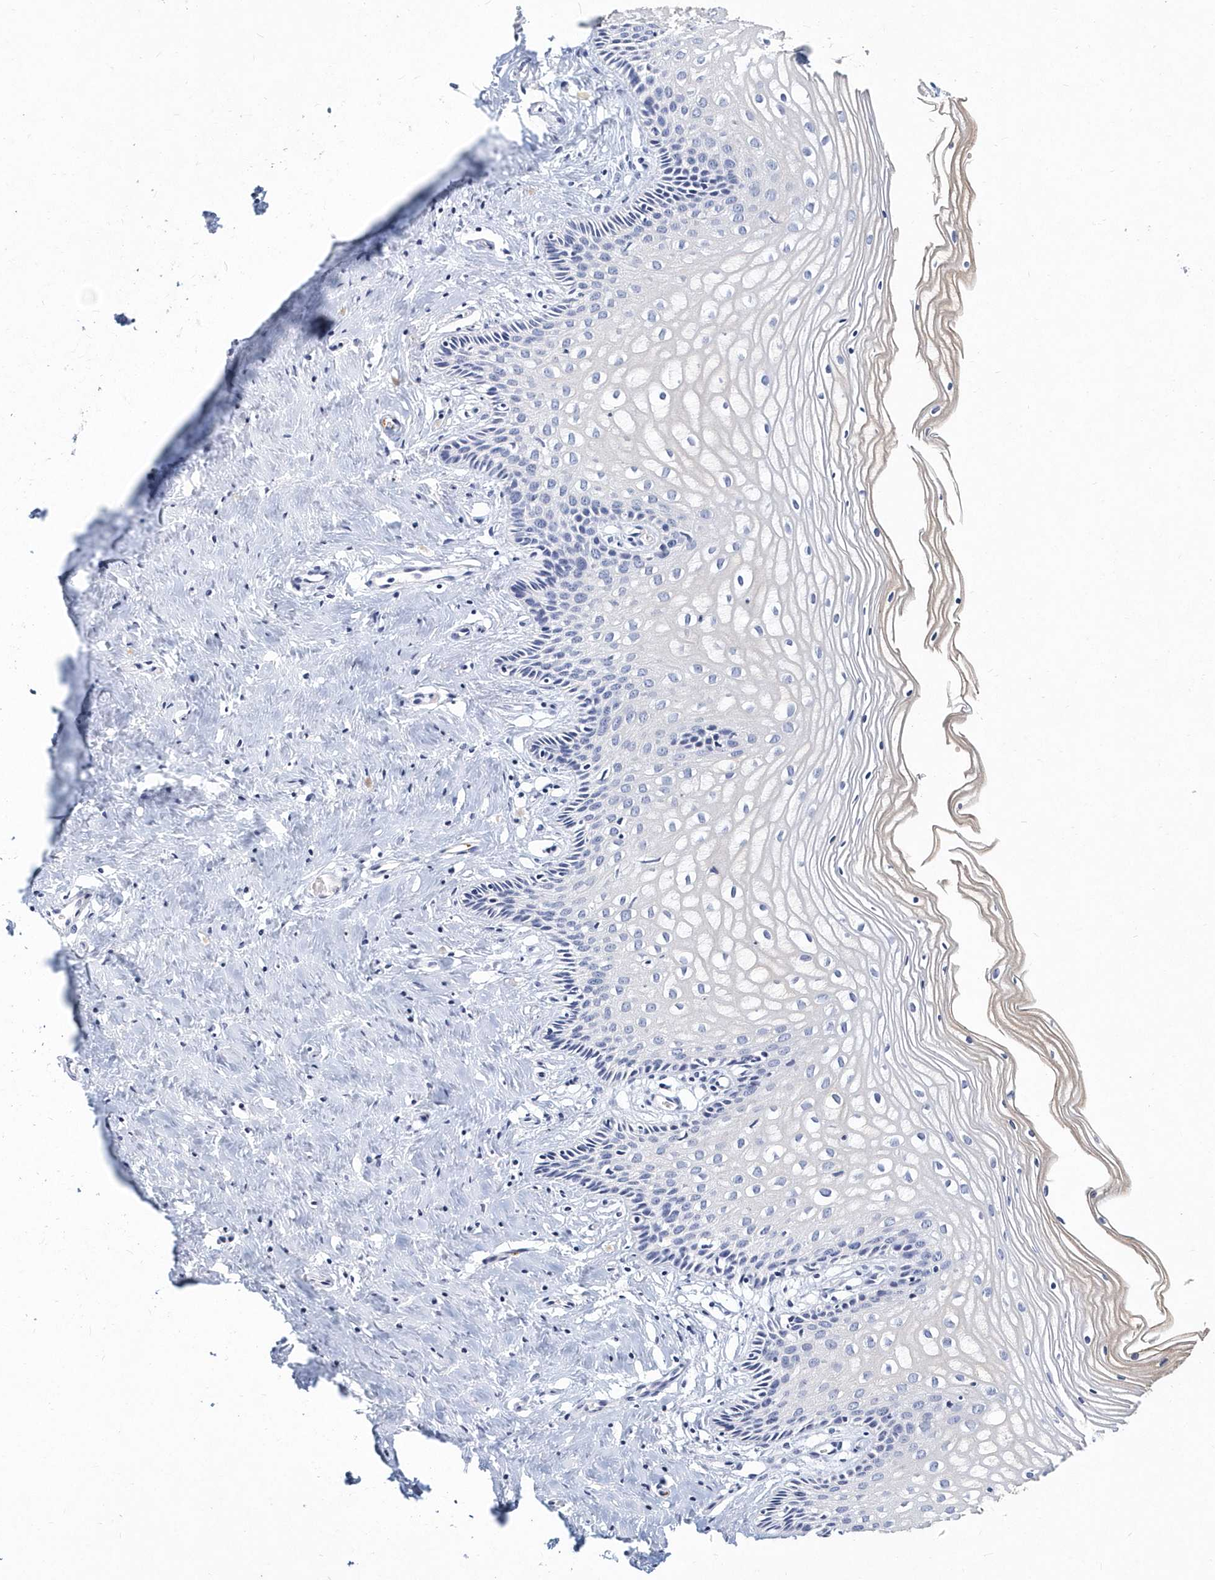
{"staining": {"intensity": "negative", "quantity": "none", "location": "none"}, "tissue": "cervix", "cell_type": "Glandular cells", "image_type": "normal", "snomed": [{"axis": "morphology", "description": "Normal tissue, NOS"}, {"axis": "topography", "description": "Cervix"}], "caption": "Immunohistochemistry micrograph of benign cervix: human cervix stained with DAB exhibits no significant protein staining in glandular cells. (Stains: DAB immunohistochemistry with hematoxylin counter stain, Microscopy: brightfield microscopy at high magnification).", "gene": "ITGA2B", "patient": {"sex": "female", "age": 33}}